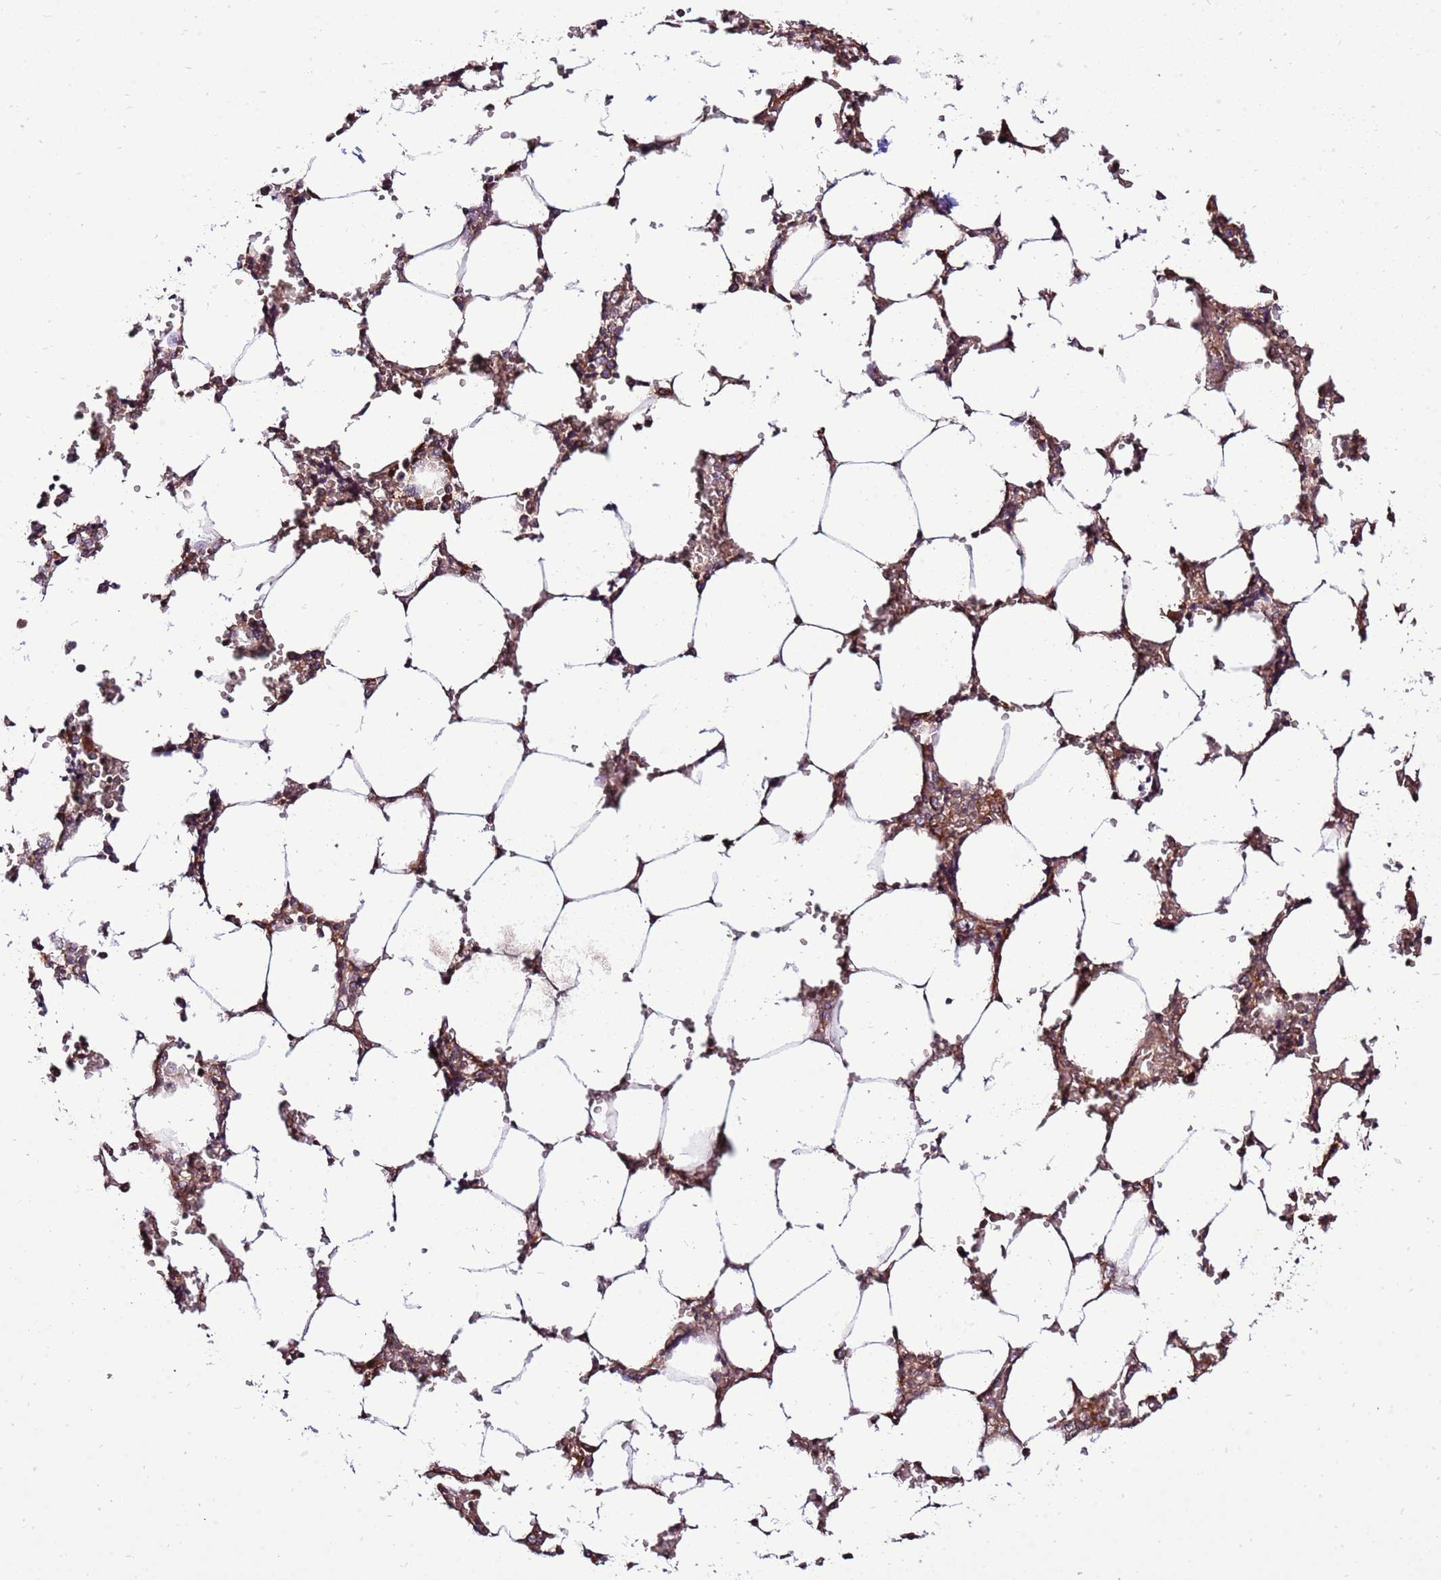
{"staining": {"intensity": "moderate", "quantity": ">75%", "location": "cytoplasmic/membranous"}, "tissue": "bone marrow", "cell_type": "Hematopoietic cells", "image_type": "normal", "snomed": [{"axis": "morphology", "description": "Normal tissue, NOS"}, {"axis": "topography", "description": "Bone marrow"}], "caption": "Hematopoietic cells exhibit moderate cytoplasmic/membranous positivity in about >75% of cells in unremarkable bone marrow.", "gene": "SLC44A5", "patient": {"sex": "male", "age": 64}}